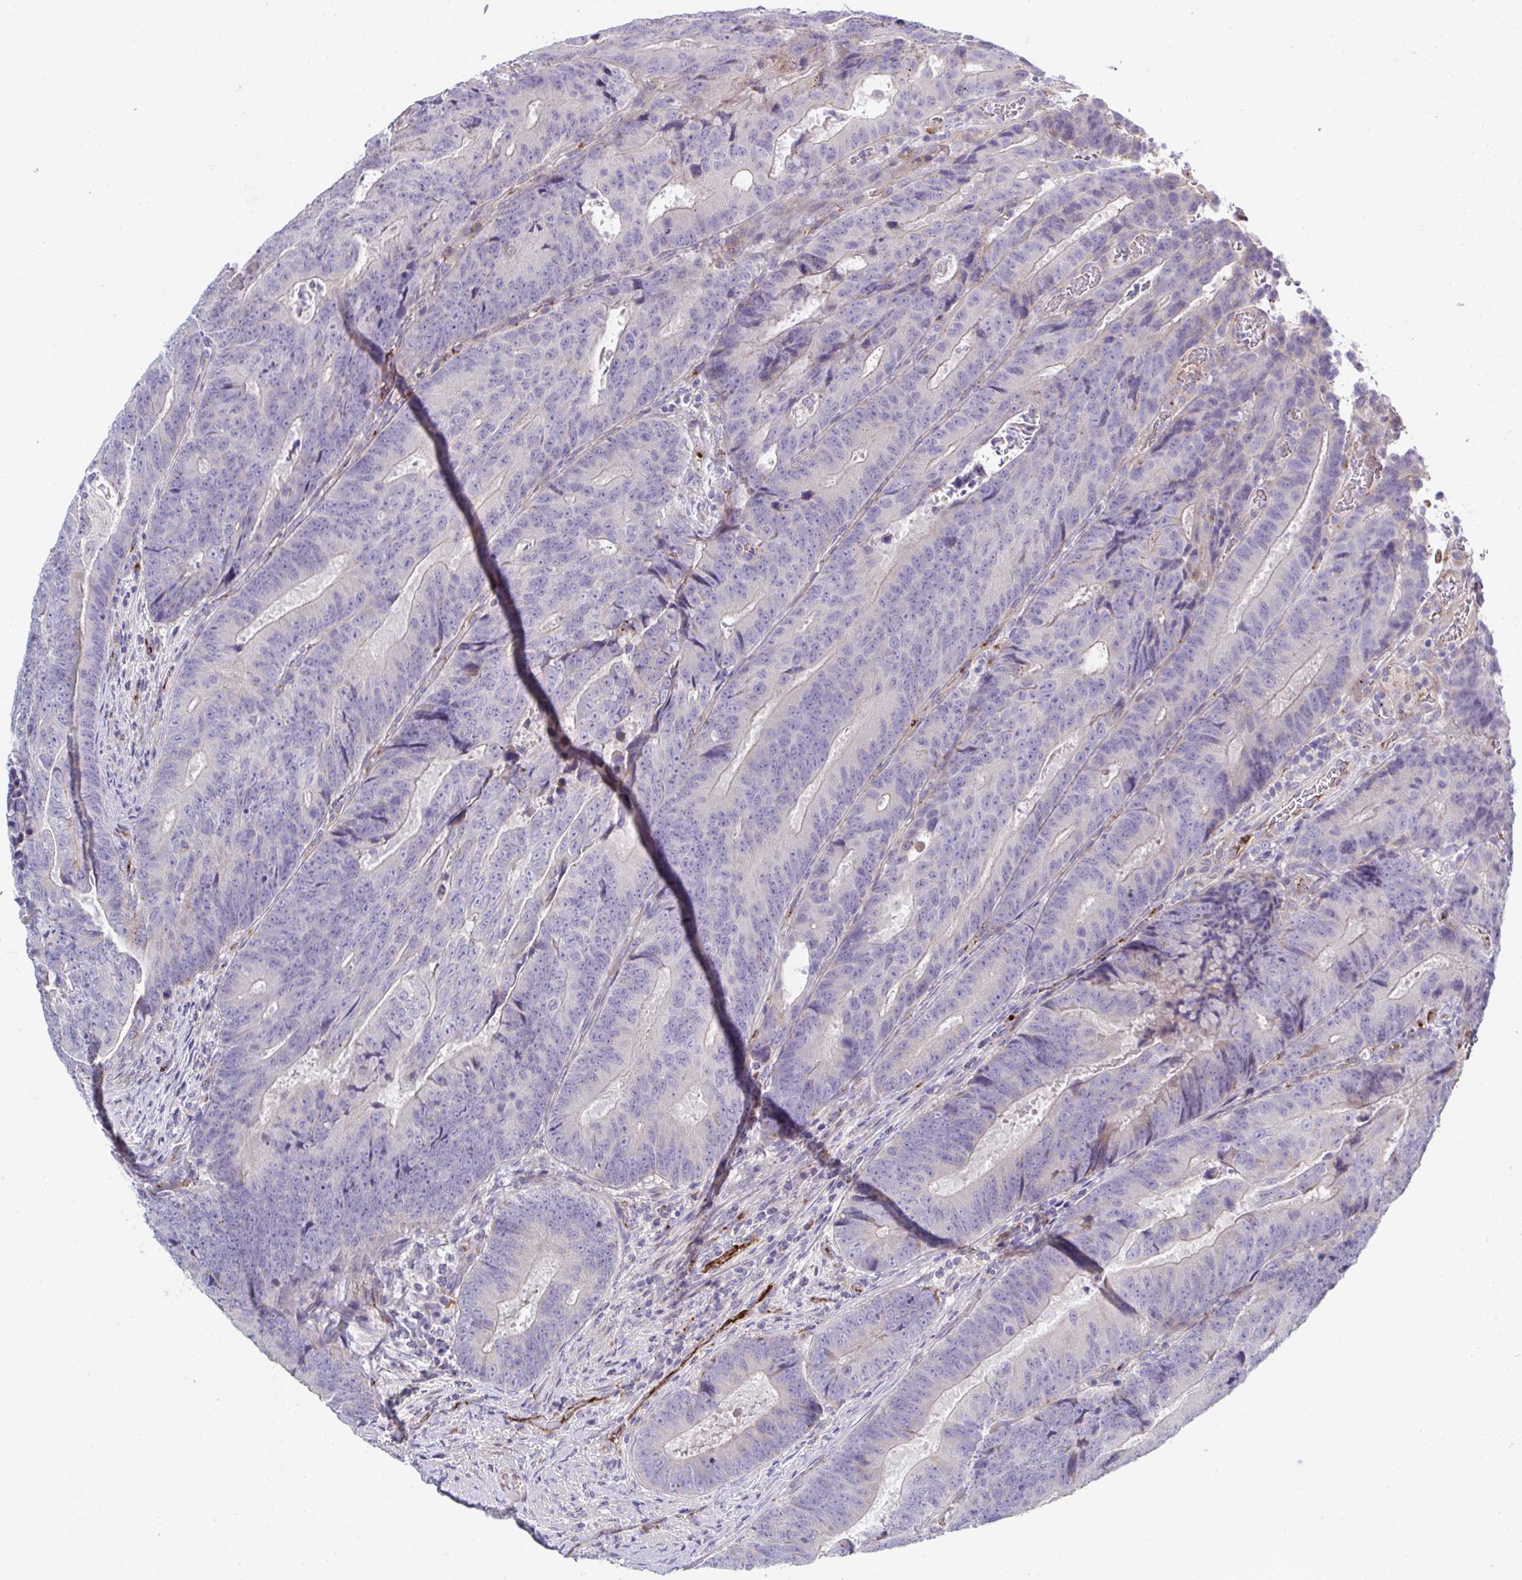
{"staining": {"intensity": "negative", "quantity": "none", "location": "none"}, "tissue": "colorectal cancer", "cell_type": "Tumor cells", "image_type": "cancer", "snomed": [{"axis": "morphology", "description": "Adenocarcinoma, NOS"}, {"axis": "topography", "description": "Colon"}], "caption": "This micrograph is of colorectal adenocarcinoma stained with immunohistochemistry (IHC) to label a protein in brown with the nuclei are counter-stained blue. There is no expression in tumor cells.", "gene": "TOR1AIP2", "patient": {"sex": "female", "age": 48}}